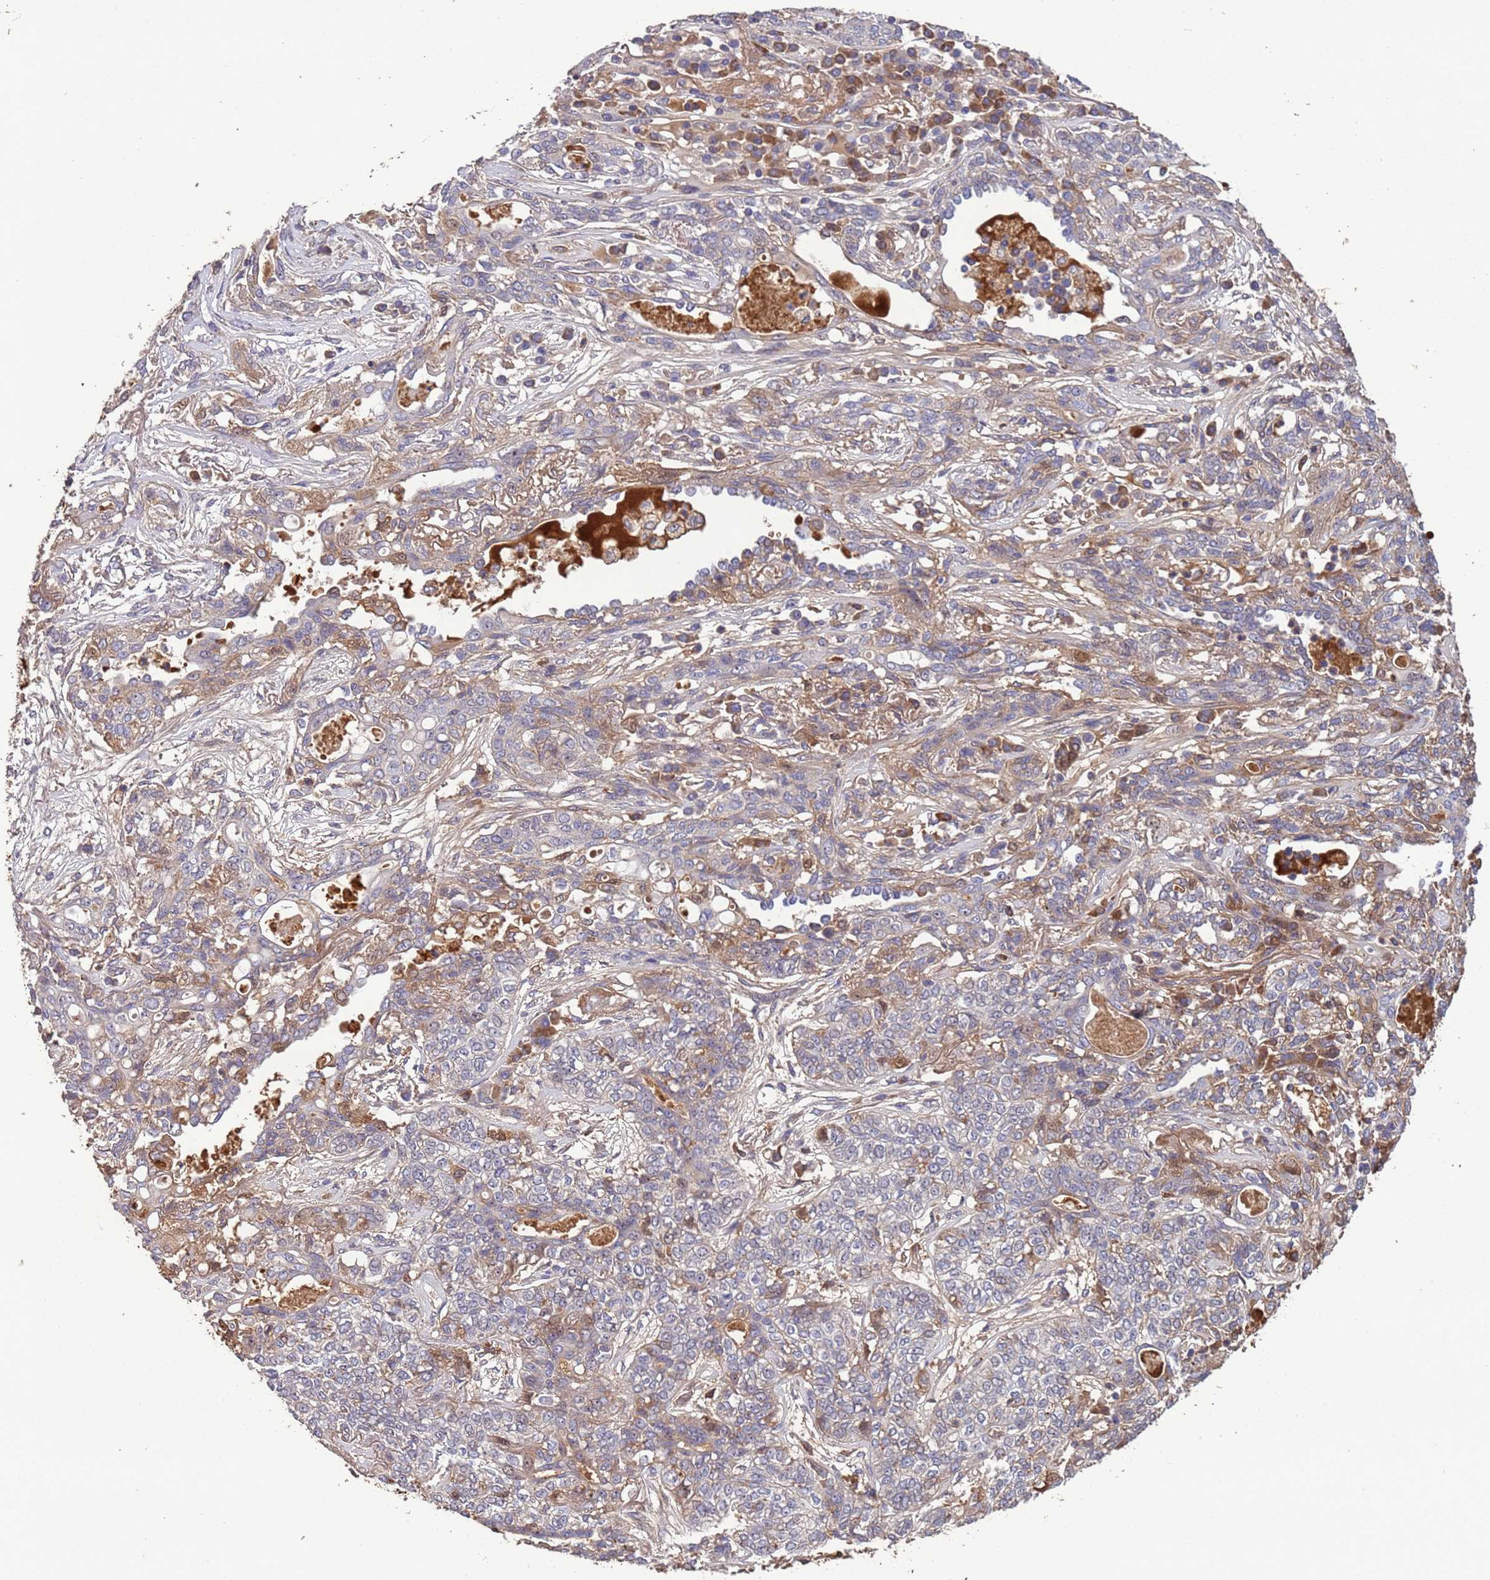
{"staining": {"intensity": "weak", "quantity": "<25%", "location": "cytoplasmic/membranous"}, "tissue": "lung cancer", "cell_type": "Tumor cells", "image_type": "cancer", "snomed": [{"axis": "morphology", "description": "Squamous cell carcinoma, NOS"}, {"axis": "topography", "description": "Lung"}], "caption": "A photomicrograph of human squamous cell carcinoma (lung) is negative for staining in tumor cells.", "gene": "CCDC184", "patient": {"sex": "female", "age": 70}}